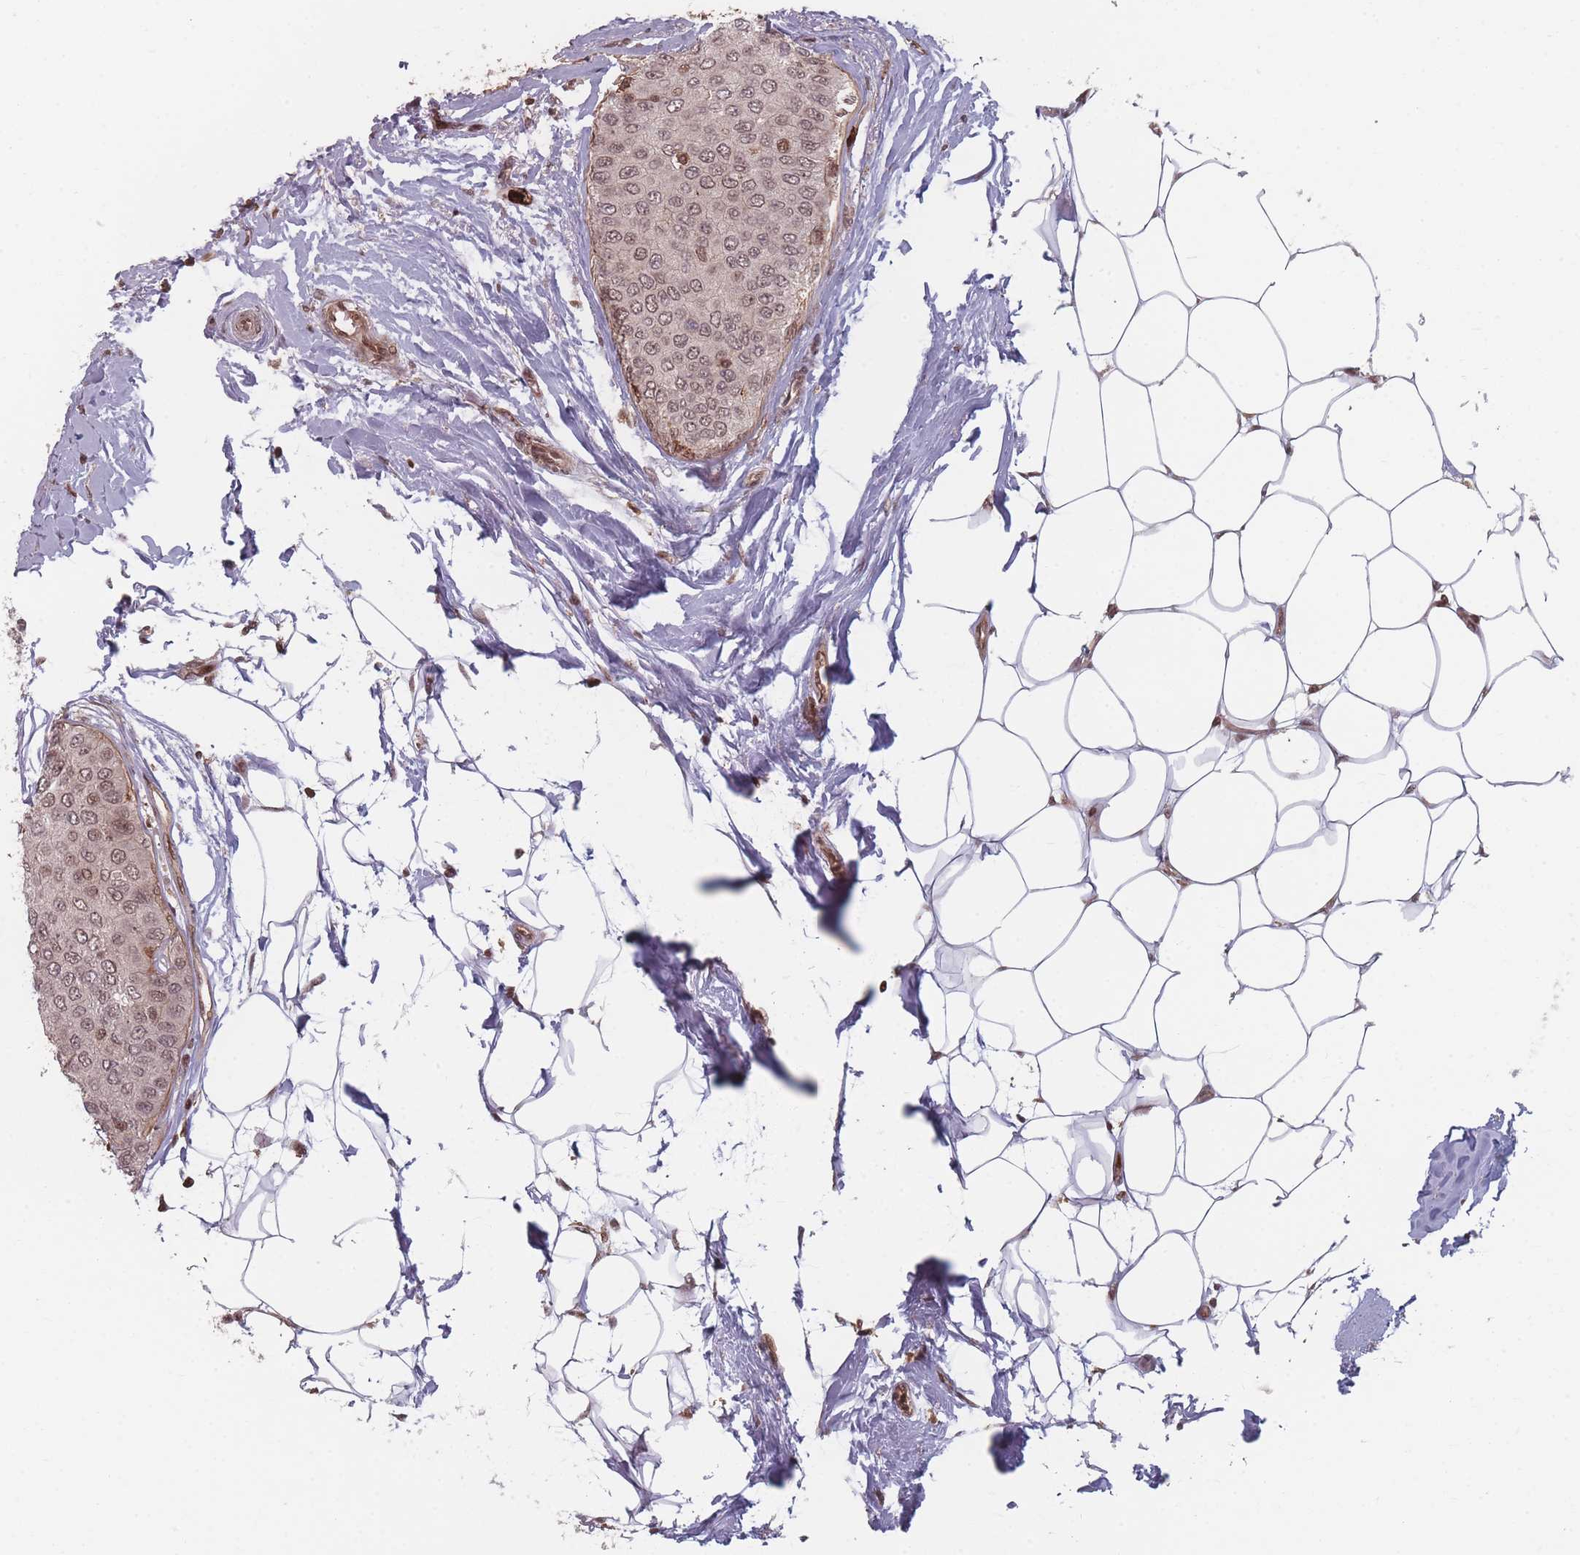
{"staining": {"intensity": "weak", "quantity": ">75%", "location": "nuclear"}, "tissue": "breast cancer", "cell_type": "Tumor cells", "image_type": "cancer", "snomed": [{"axis": "morphology", "description": "Duct carcinoma"}, {"axis": "topography", "description": "Breast"}], "caption": "Breast cancer stained with a protein marker exhibits weak staining in tumor cells.", "gene": "WDR55", "patient": {"sex": "female", "age": 72}}